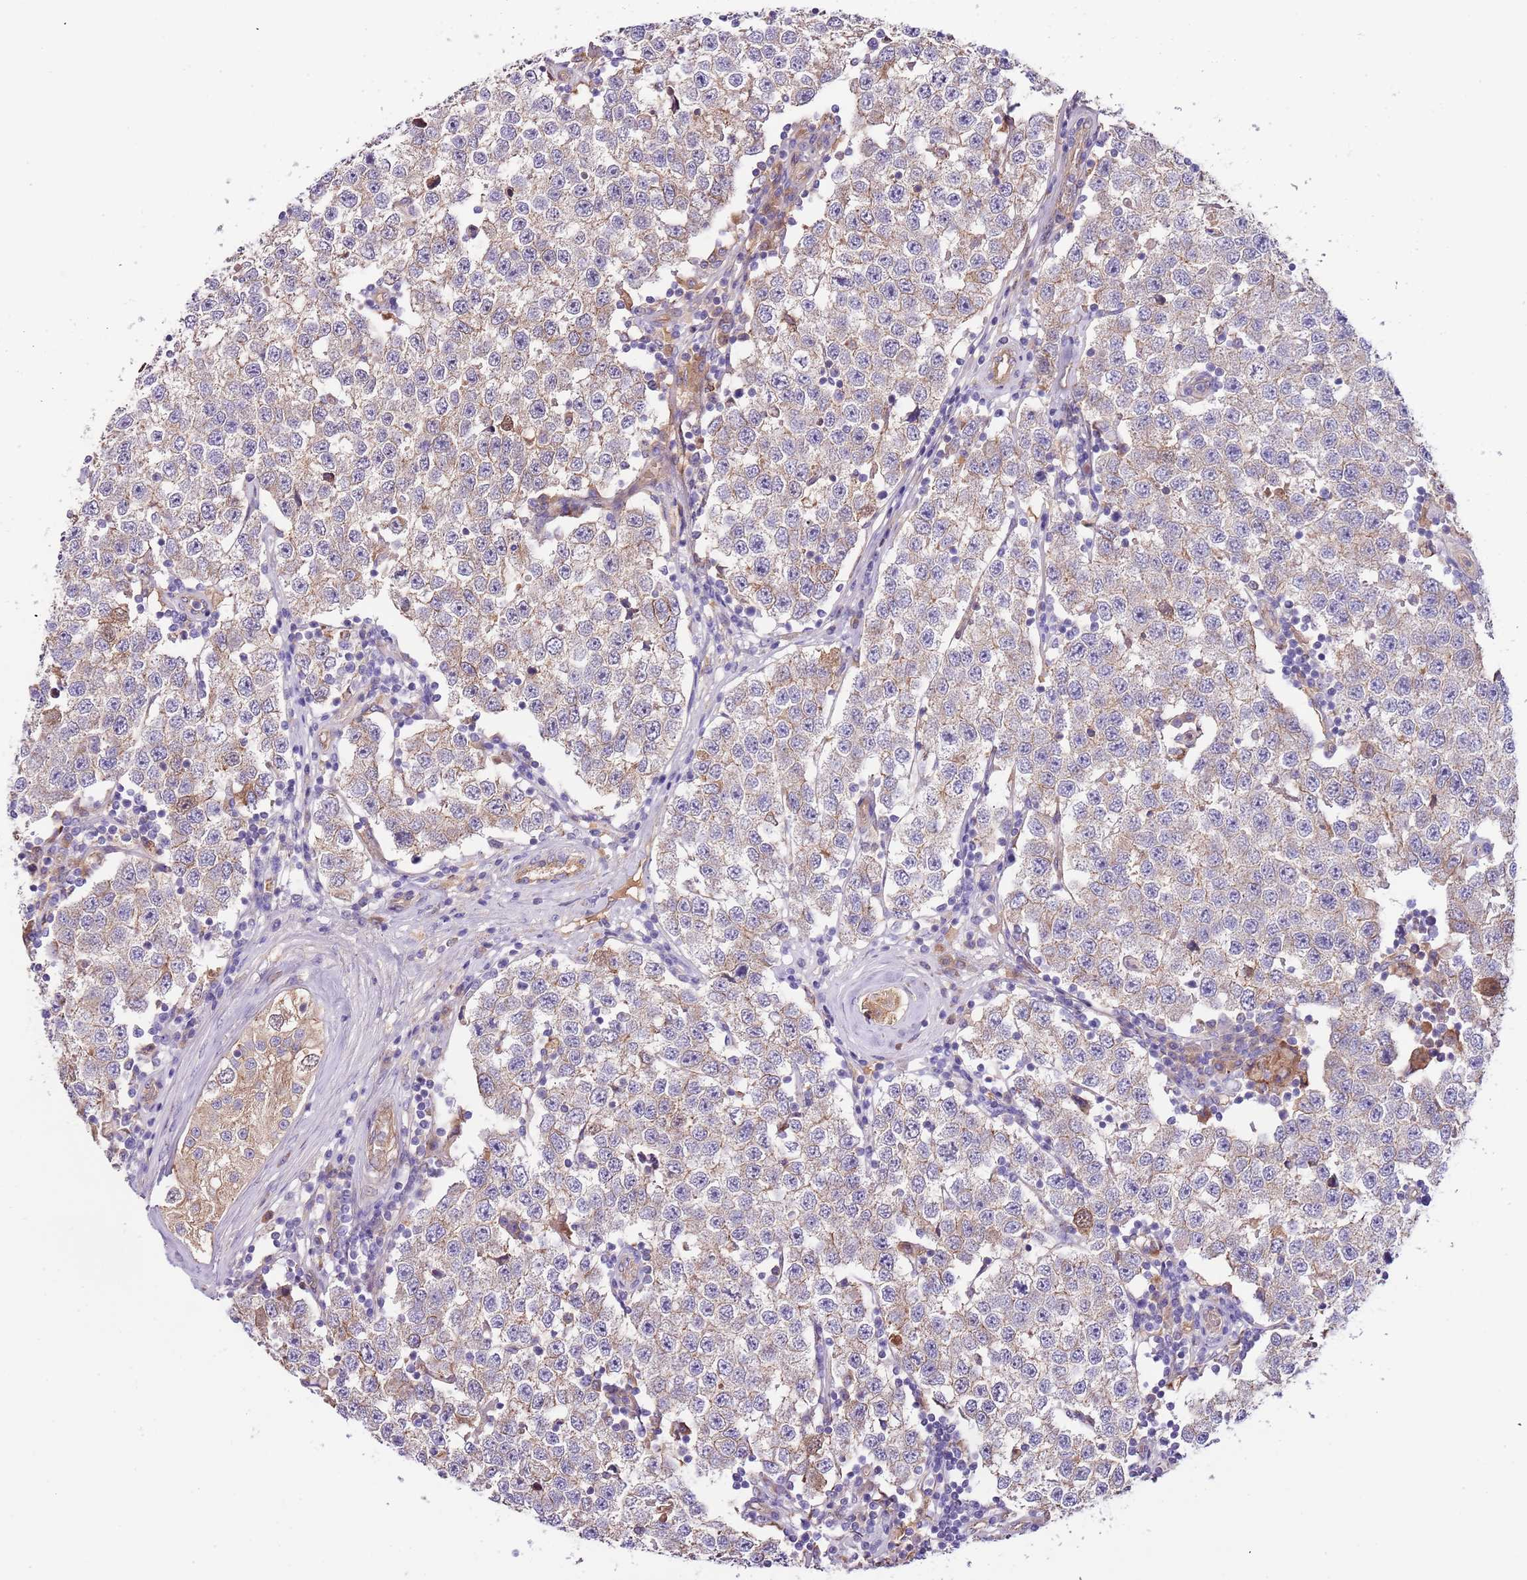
{"staining": {"intensity": "weak", "quantity": "25%-75%", "location": "cytoplasmic/membranous"}, "tissue": "testis cancer", "cell_type": "Tumor cells", "image_type": "cancer", "snomed": [{"axis": "morphology", "description": "Seminoma, NOS"}, {"axis": "topography", "description": "Testis"}], "caption": "Immunohistochemistry (DAB) staining of testis cancer (seminoma) displays weak cytoplasmic/membranous protein expression in about 25%-75% of tumor cells. (DAB (3,3'-diaminobenzidine) IHC with brightfield microscopy, high magnification).", "gene": "DOCK6", "patient": {"sex": "male", "age": 34}}